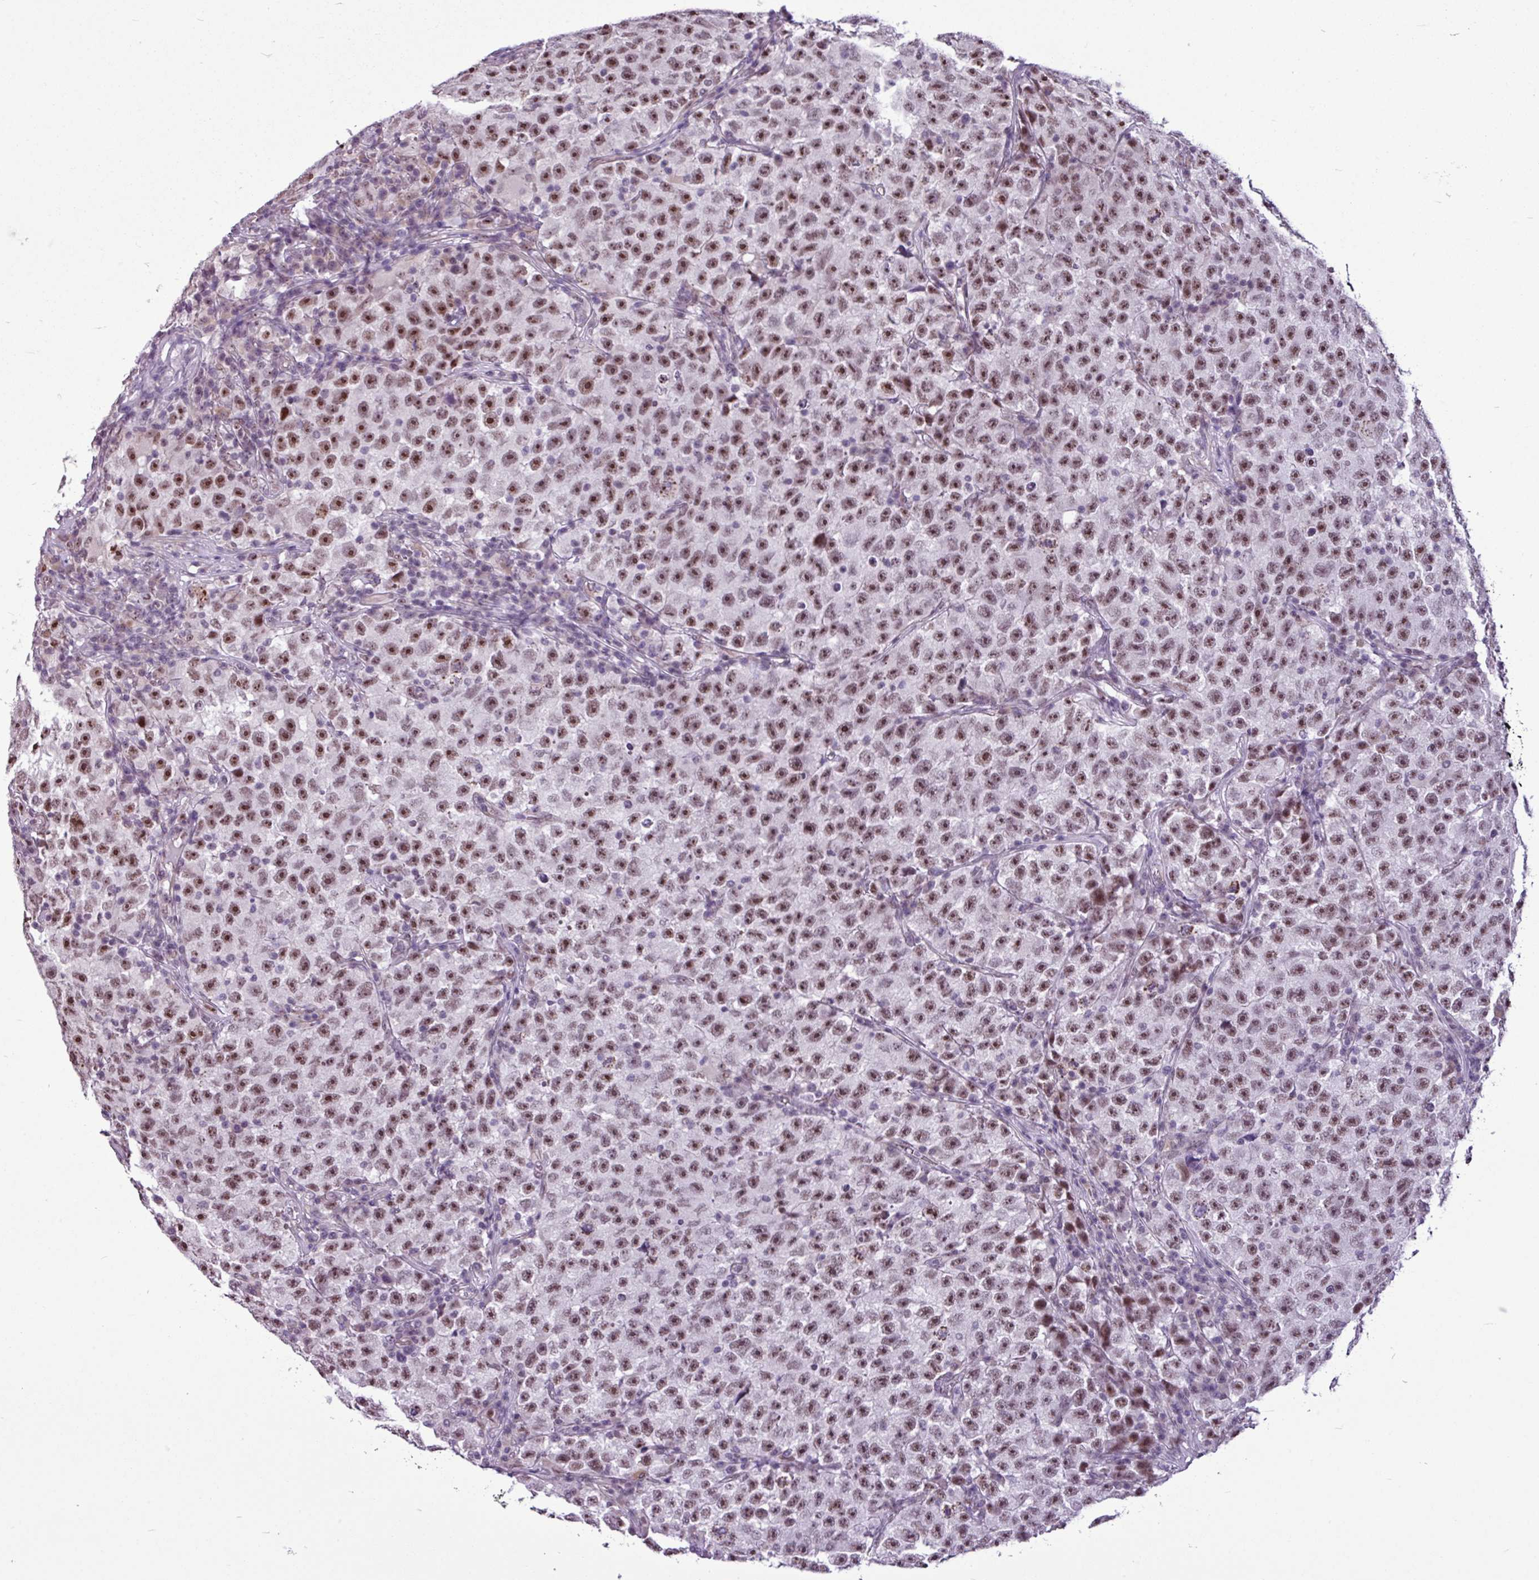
{"staining": {"intensity": "moderate", "quantity": ">75%", "location": "nuclear"}, "tissue": "testis cancer", "cell_type": "Tumor cells", "image_type": "cancer", "snomed": [{"axis": "morphology", "description": "Seminoma, NOS"}, {"axis": "topography", "description": "Testis"}], "caption": "A photomicrograph of testis cancer (seminoma) stained for a protein shows moderate nuclear brown staining in tumor cells.", "gene": "UTP18", "patient": {"sex": "male", "age": 22}}